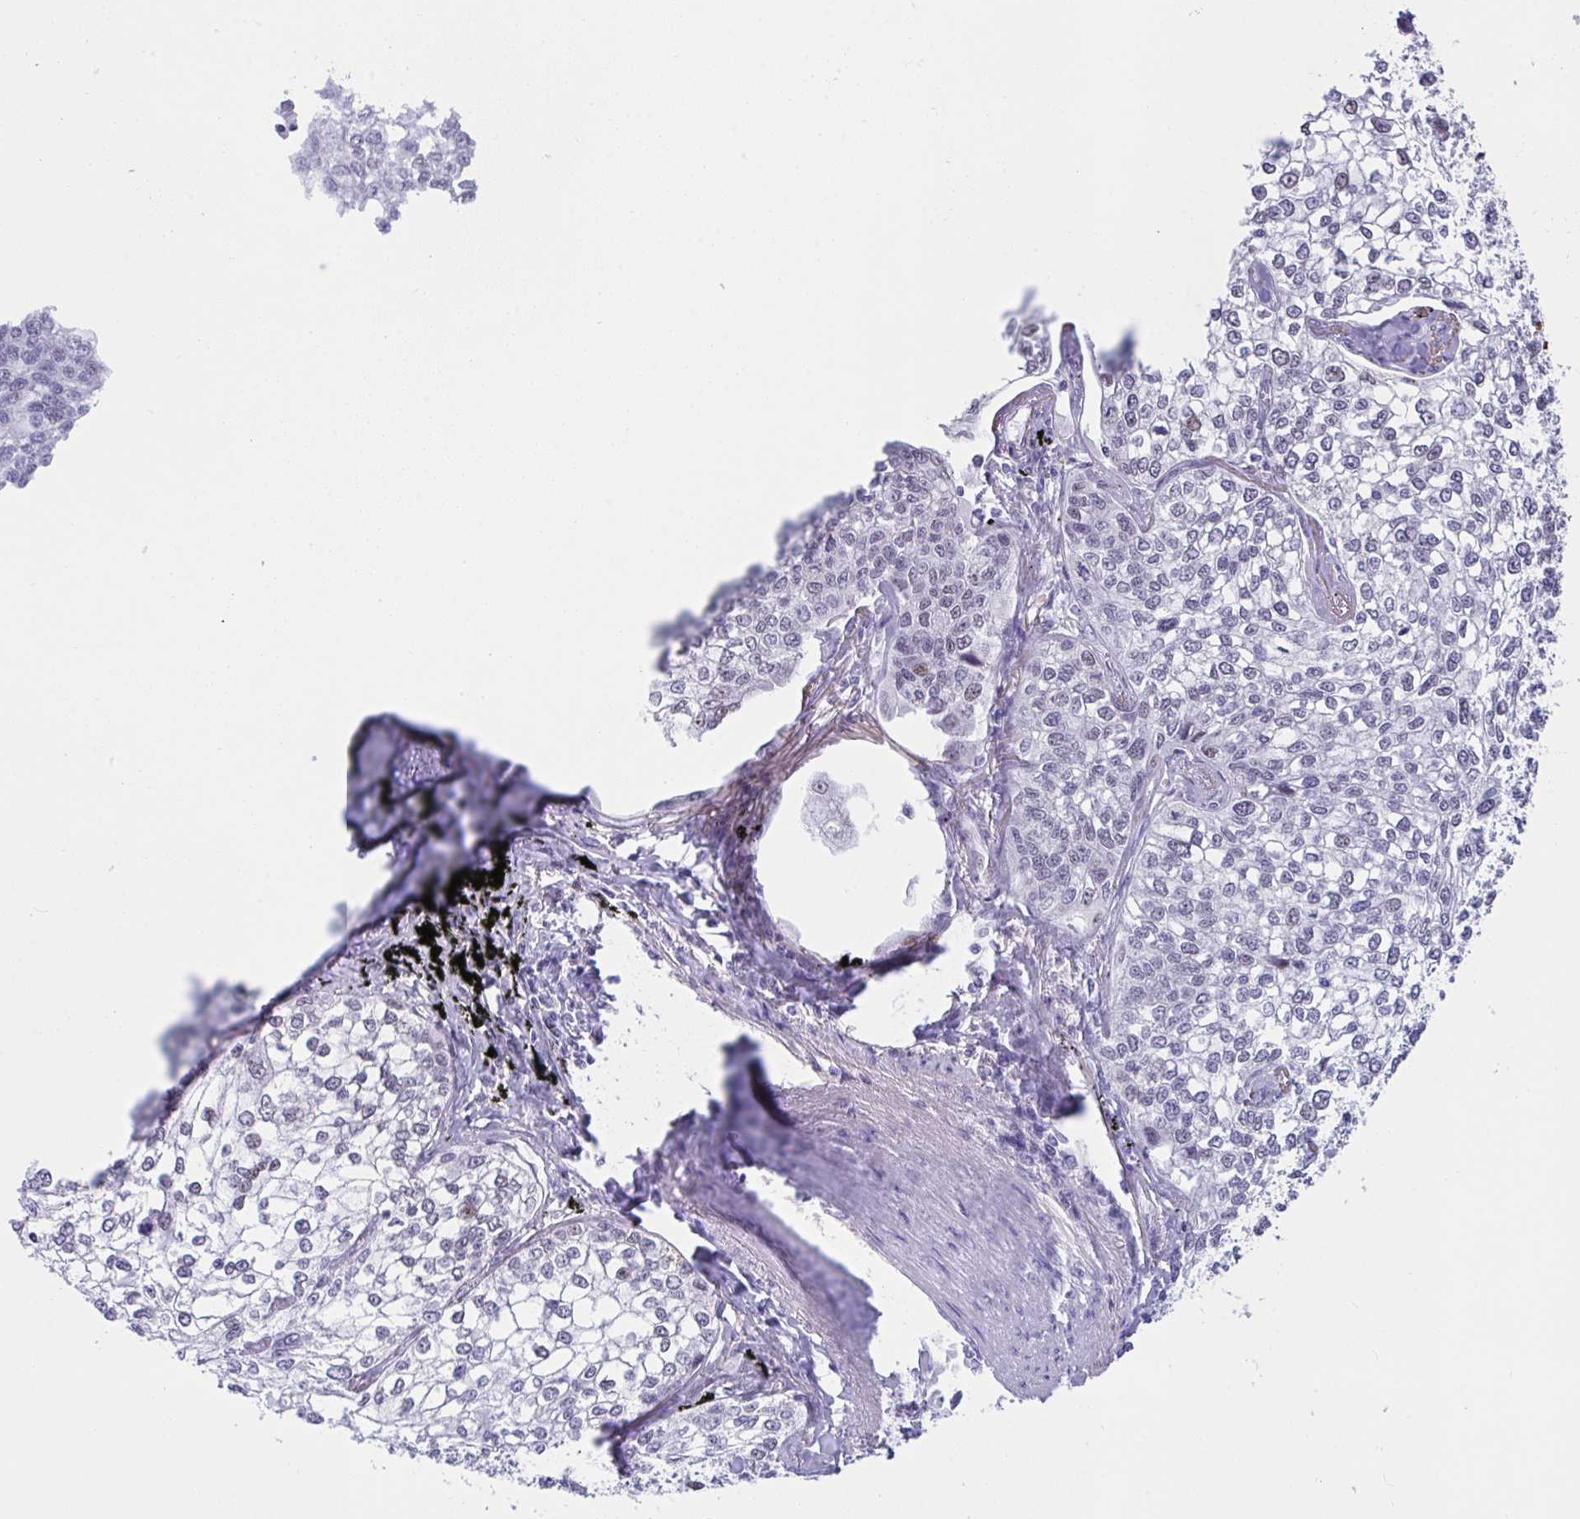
{"staining": {"intensity": "negative", "quantity": "none", "location": "none"}, "tissue": "lung cancer", "cell_type": "Tumor cells", "image_type": "cancer", "snomed": [{"axis": "morphology", "description": "Squamous cell carcinoma, NOS"}, {"axis": "topography", "description": "Lung"}], "caption": "Immunohistochemical staining of squamous cell carcinoma (lung) exhibits no significant staining in tumor cells.", "gene": "IKZF2", "patient": {"sex": "male", "age": 74}}